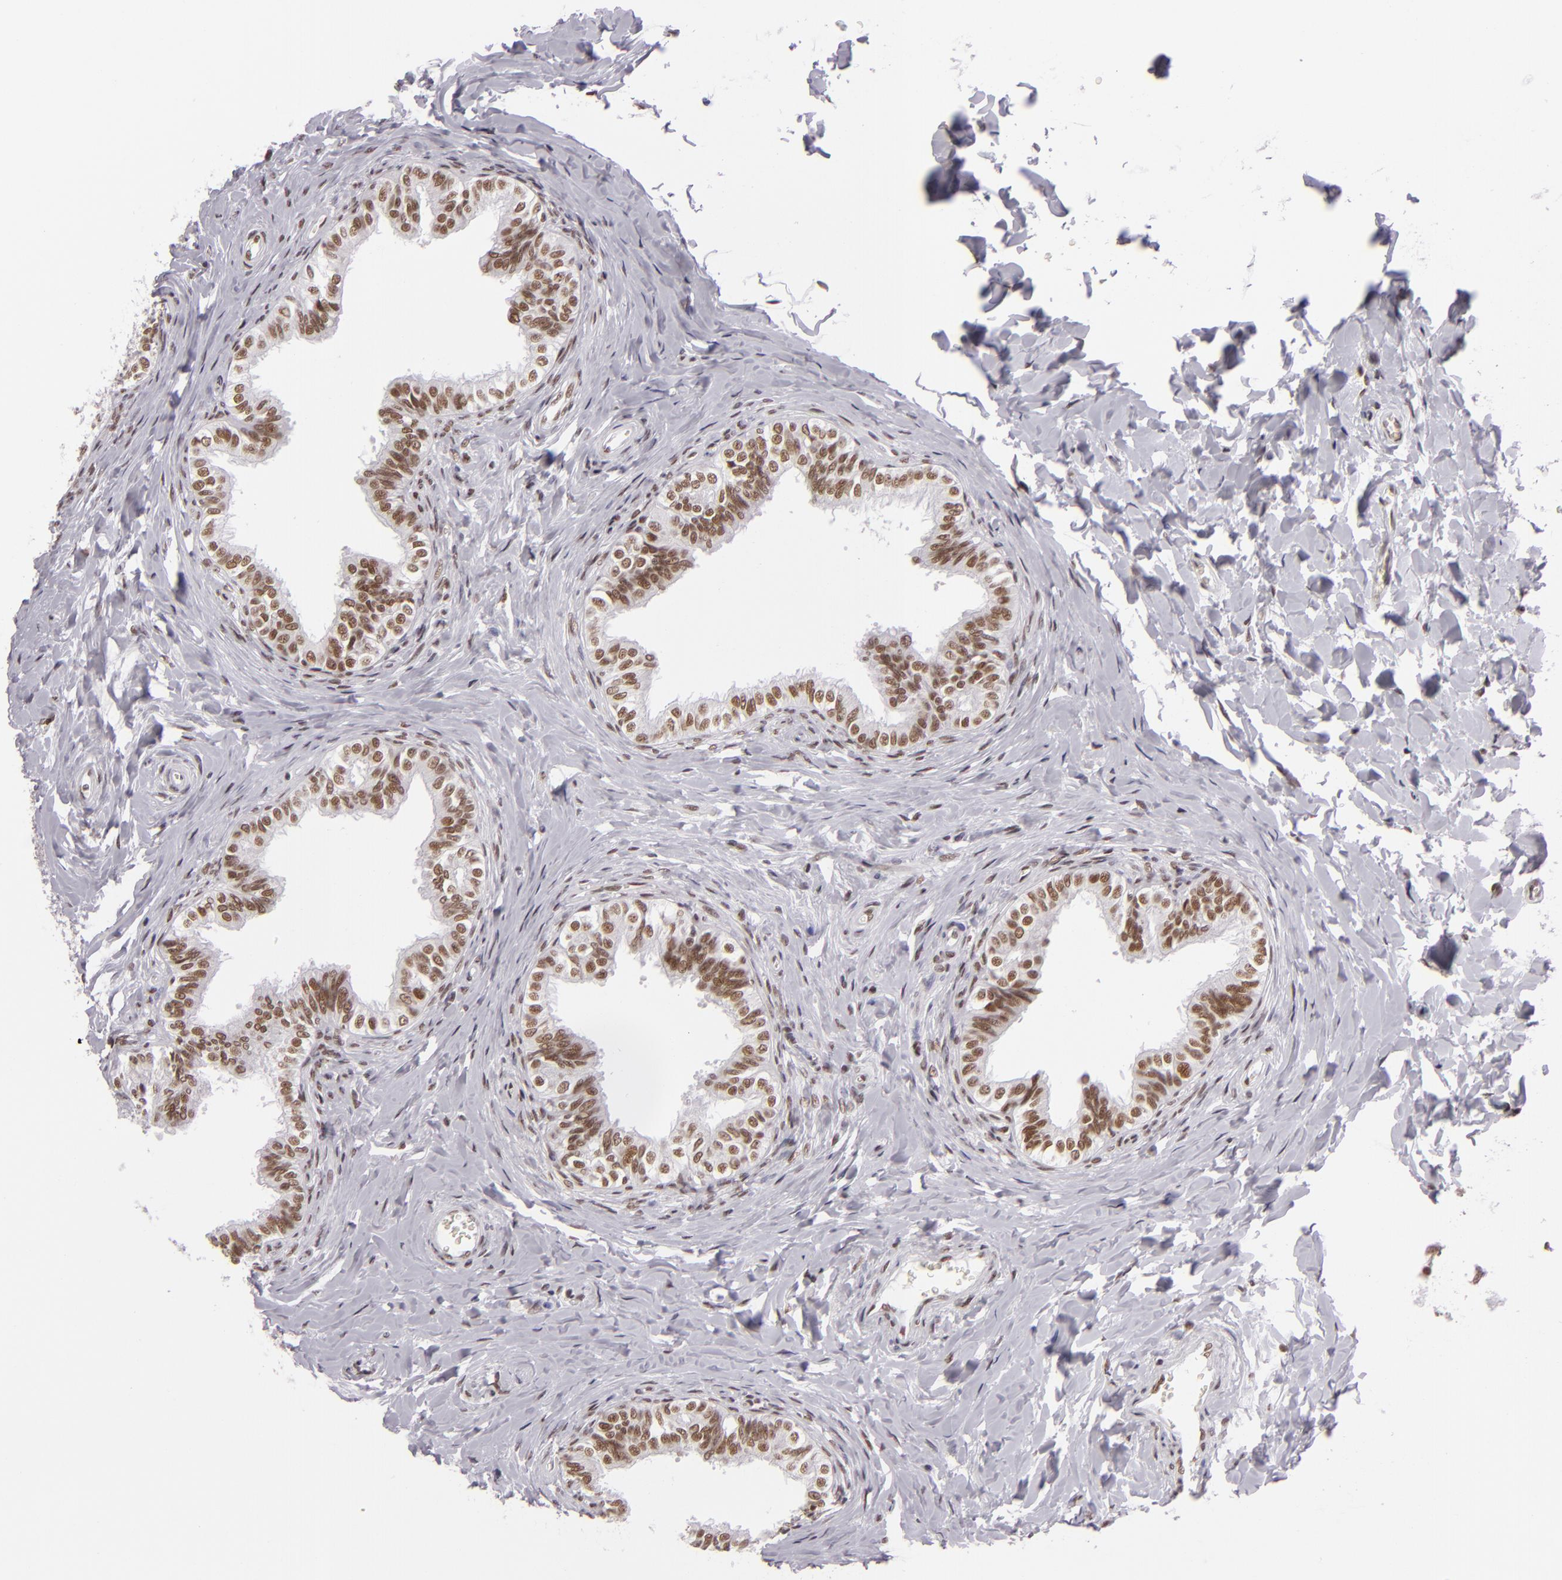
{"staining": {"intensity": "moderate", "quantity": ">75%", "location": "nuclear"}, "tissue": "epididymis", "cell_type": "Glandular cells", "image_type": "normal", "snomed": [{"axis": "morphology", "description": "Normal tissue, NOS"}, {"axis": "topography", "description": "Soft tissue"}, {"axis": "topography", "description": "Epididymis"}], "caption": "Protein staining reveals moderate nuclear expression in about >75% of glandular cells in unremarkable epididymis. (brown staining indicates protein expression, while blue staining denotes nuclei).", "gene": "BRD8", "patient": {"sex": "male", "age": 26}}